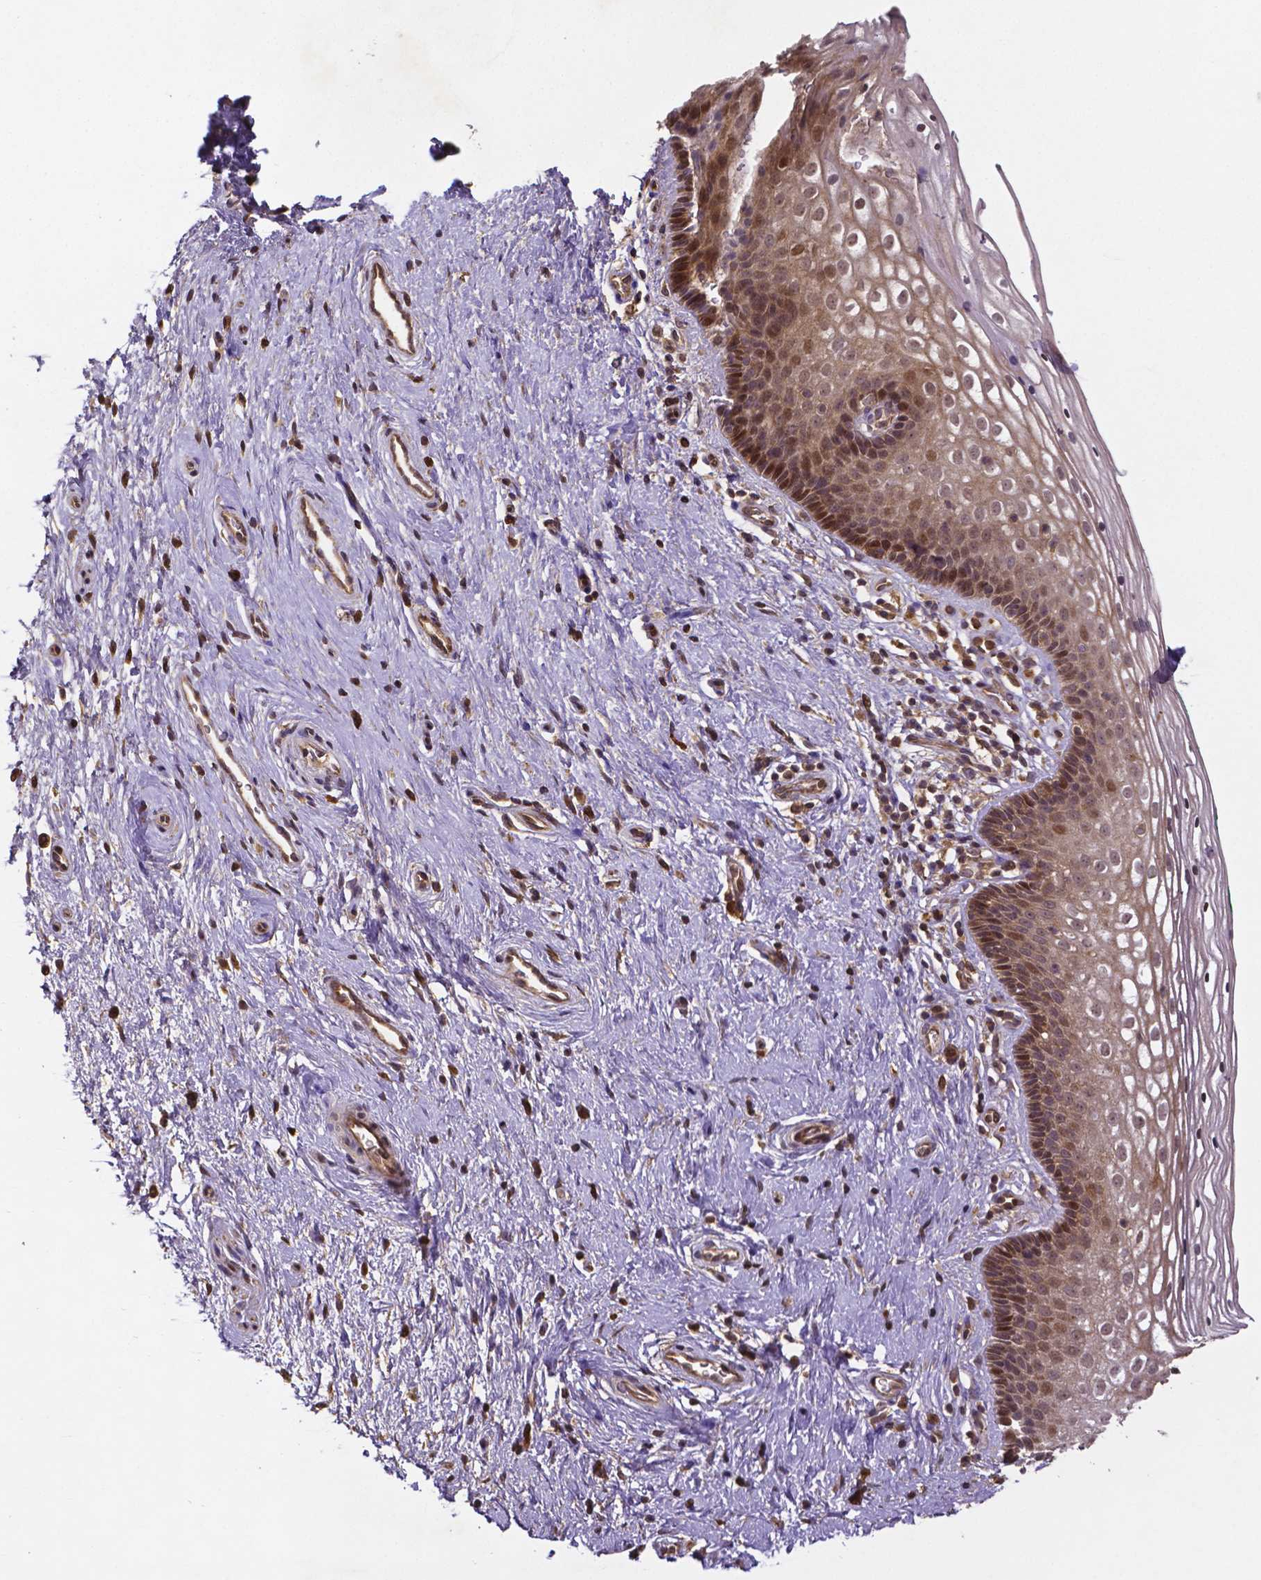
{"staining": {"intensity": "weak", "quantity": ">75%", "location": "cytoplasmic/membranous"}, "tissue": "cervix", "cell_type": "Glandular cells", "image_type": "normal", "snomed": [{"axis": "morphology", "description": "Normal tissue, NOS"}, {"axis": "topography", "description": "Cervix"}], "caption": "Weak cytoplasmic/membranous expression for a protein is seen in about >75% of glandular cells of benign cervix using immunohistochemistry.", "gene": "RNF123", "patient": {"sex": "female", "age": 34}}